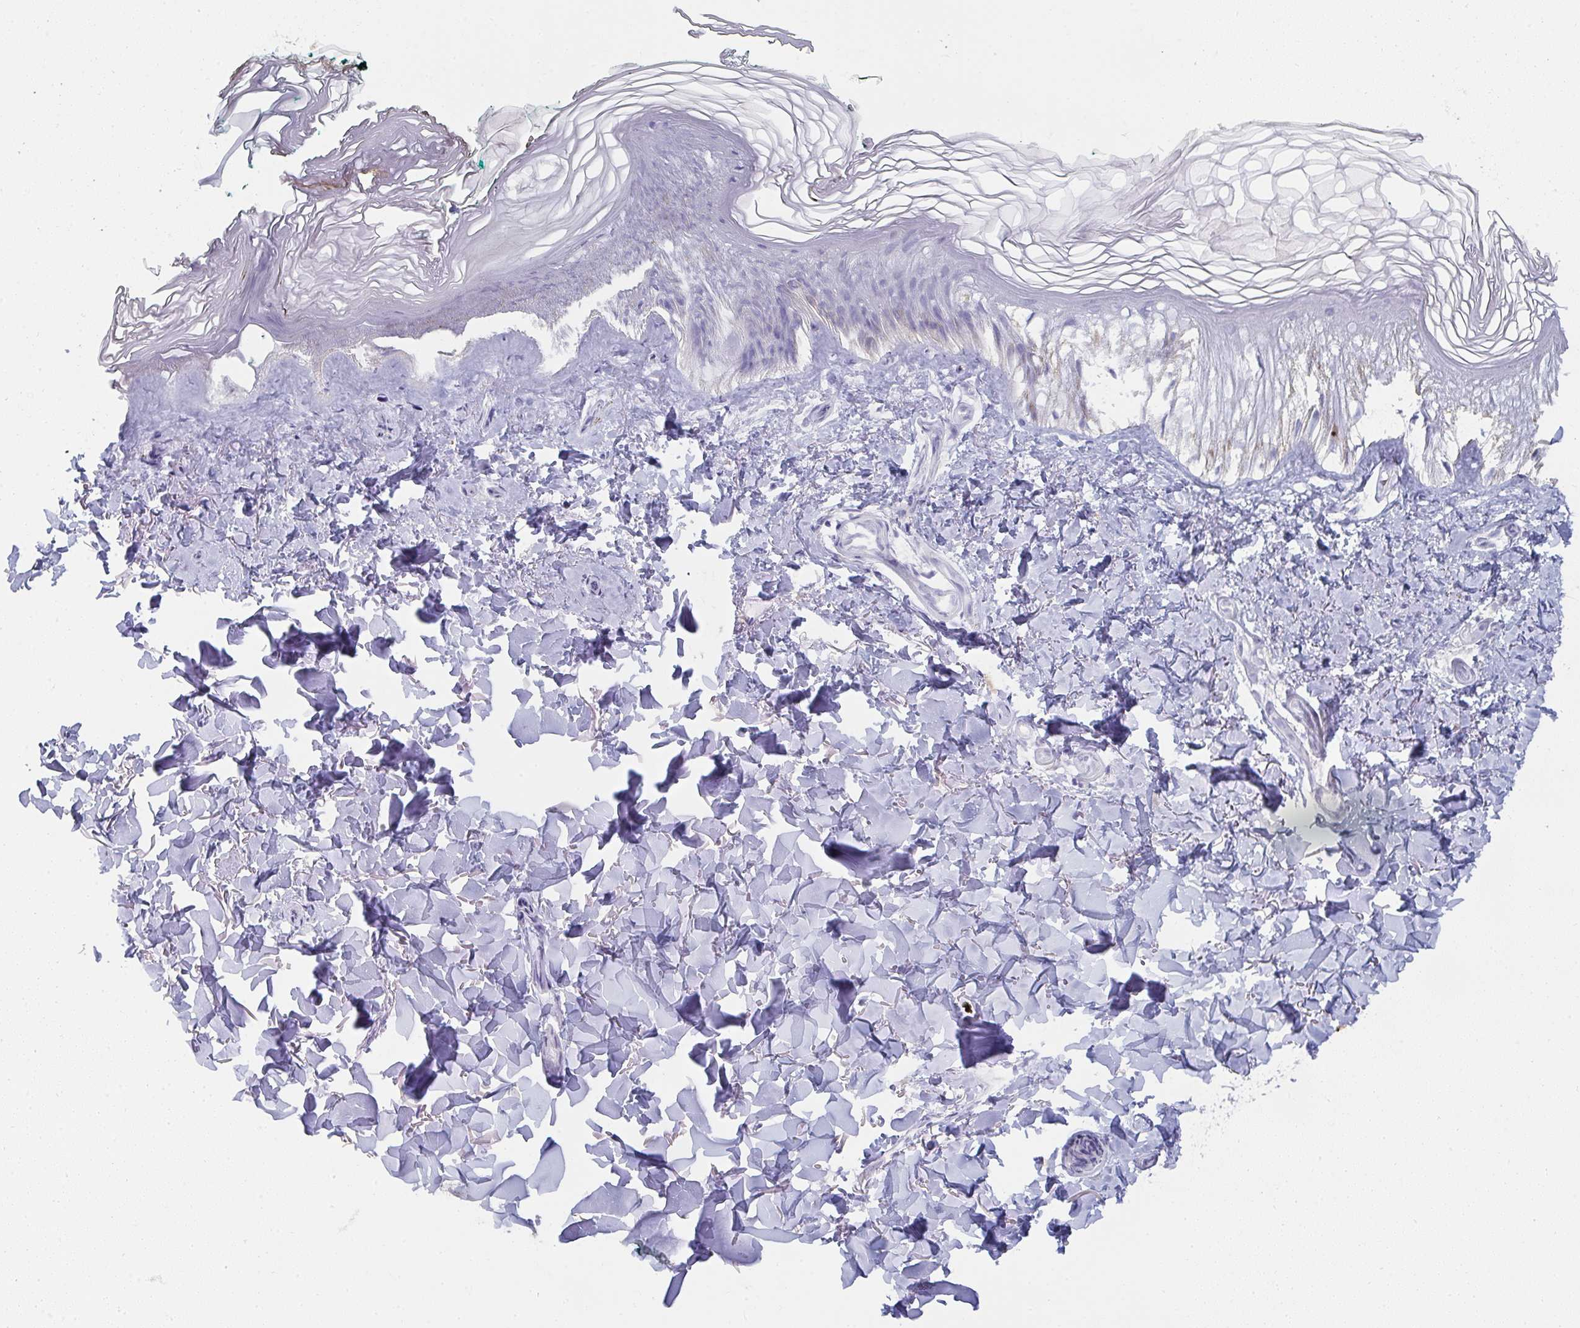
{"staining": {"intensity": "negative", "quantity": "none", "location": "none"}, "tissue": "skin", "cell_type": "Fibroblasts", "image_type": "normal", "snomed": [{"axis": "morphology", "description": "Normal tissue, NOS"}, {"axis": "topography", "description": "Skin"}, {"axis": "topography", "description": "Peripheral nerve tissue"}], "caption": "Fibroblasts are negative for protein expression in unremarkable human skin. (Immunohistochemistry (ihc), brightfield microscopy, high magnification).", "gene": "SHB", "patient": {"sex": "female", "age": 45}}